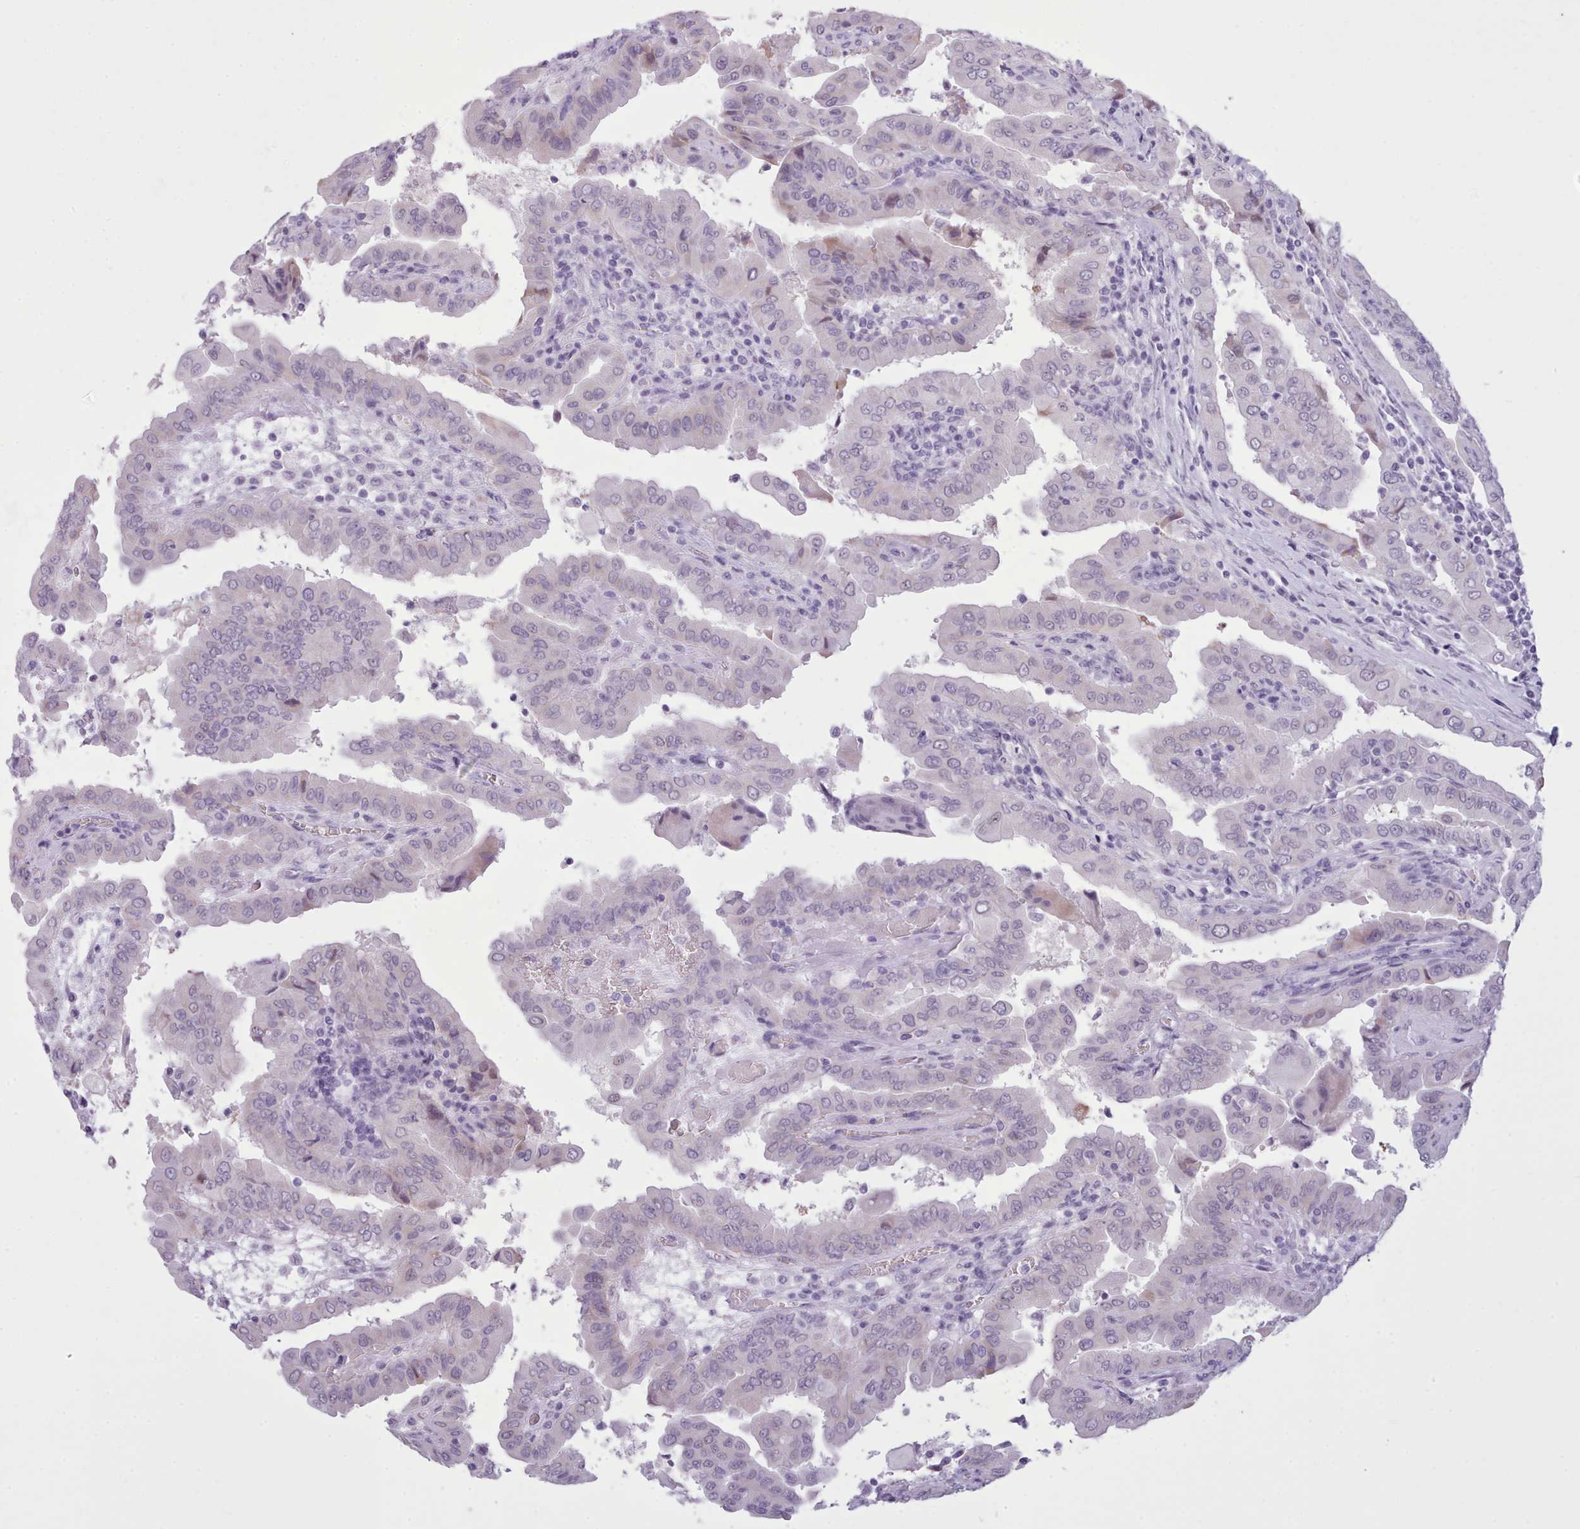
{"staining": {"intensity": "negative", "quantity": "none", "location": "none"}, "tissue": "thyroid cancer", "cell_type": "Tumor cells", "image_type": "cancer", "snomed": [{"axis": "morphology", "description": "Papillary adenocarcinoma, NOS"}, {"axis": "topography", "description": "Thyroid gland"}], "caption": "Human thyroid cancer stained for a protein using immunohistochemistry (IHC) exhibits no expression in tumor cells.", "gene": "FBXO48", "patient": {"sex": "male", "age": 33}}